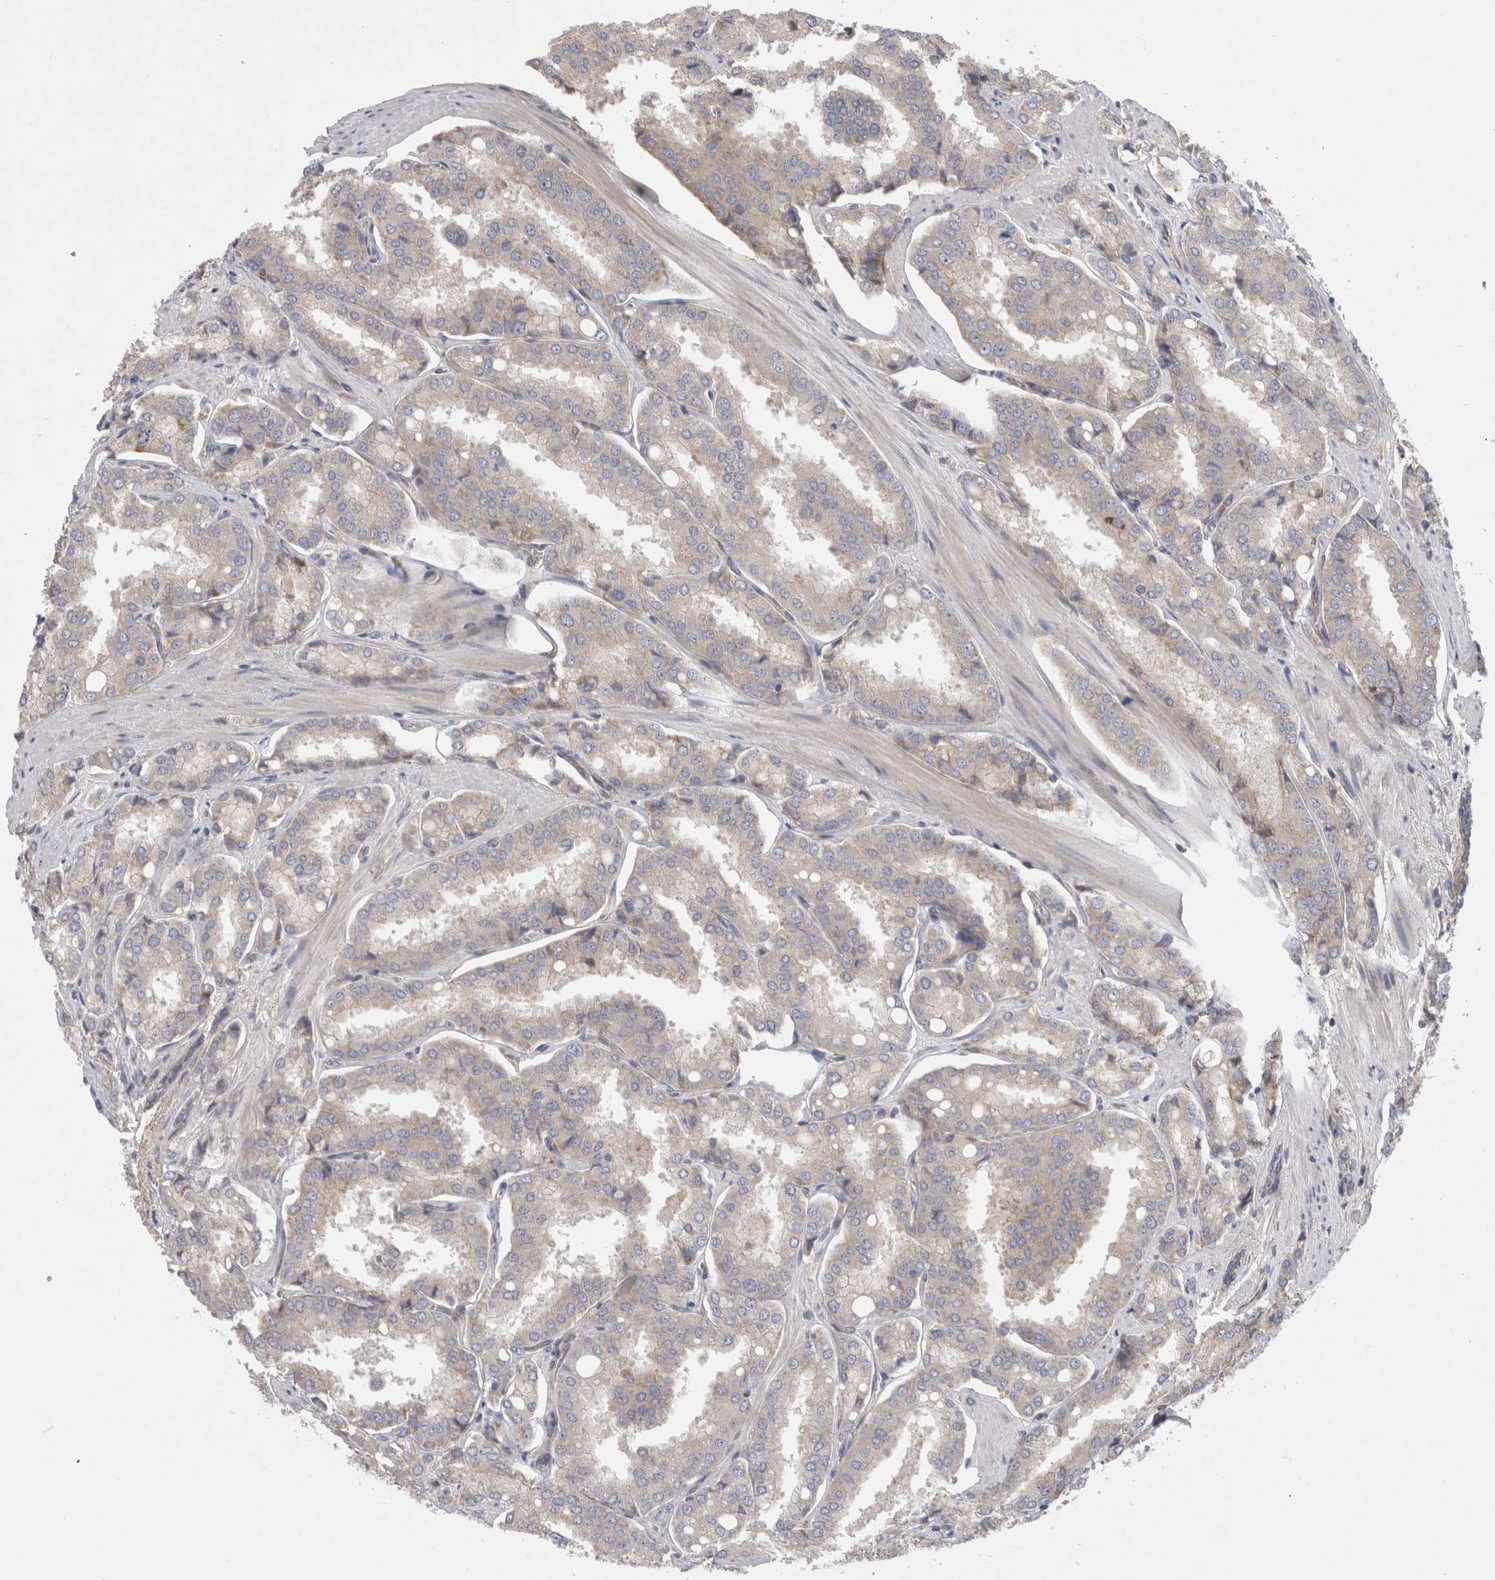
{"staining": {"intensity": "weak", "quantity": "<25%", "location": "cytoplasmic/membranous"}, "tissue": "prostate cancer", "cell_type": "Tumor cells", "image_type": "cancer", "snomed": [{"axis": "morphology", "description": "Adenocarcinoma, High grade"}, {"axis": "topography", "description": "Prostate"}], "caption": "An IHC histopathology image of prostate cancer is shown. There is no staining in tumor cells of prostate cancer.", "gene": "DARS2", "patient": {"sex": "male", "age": 50}}